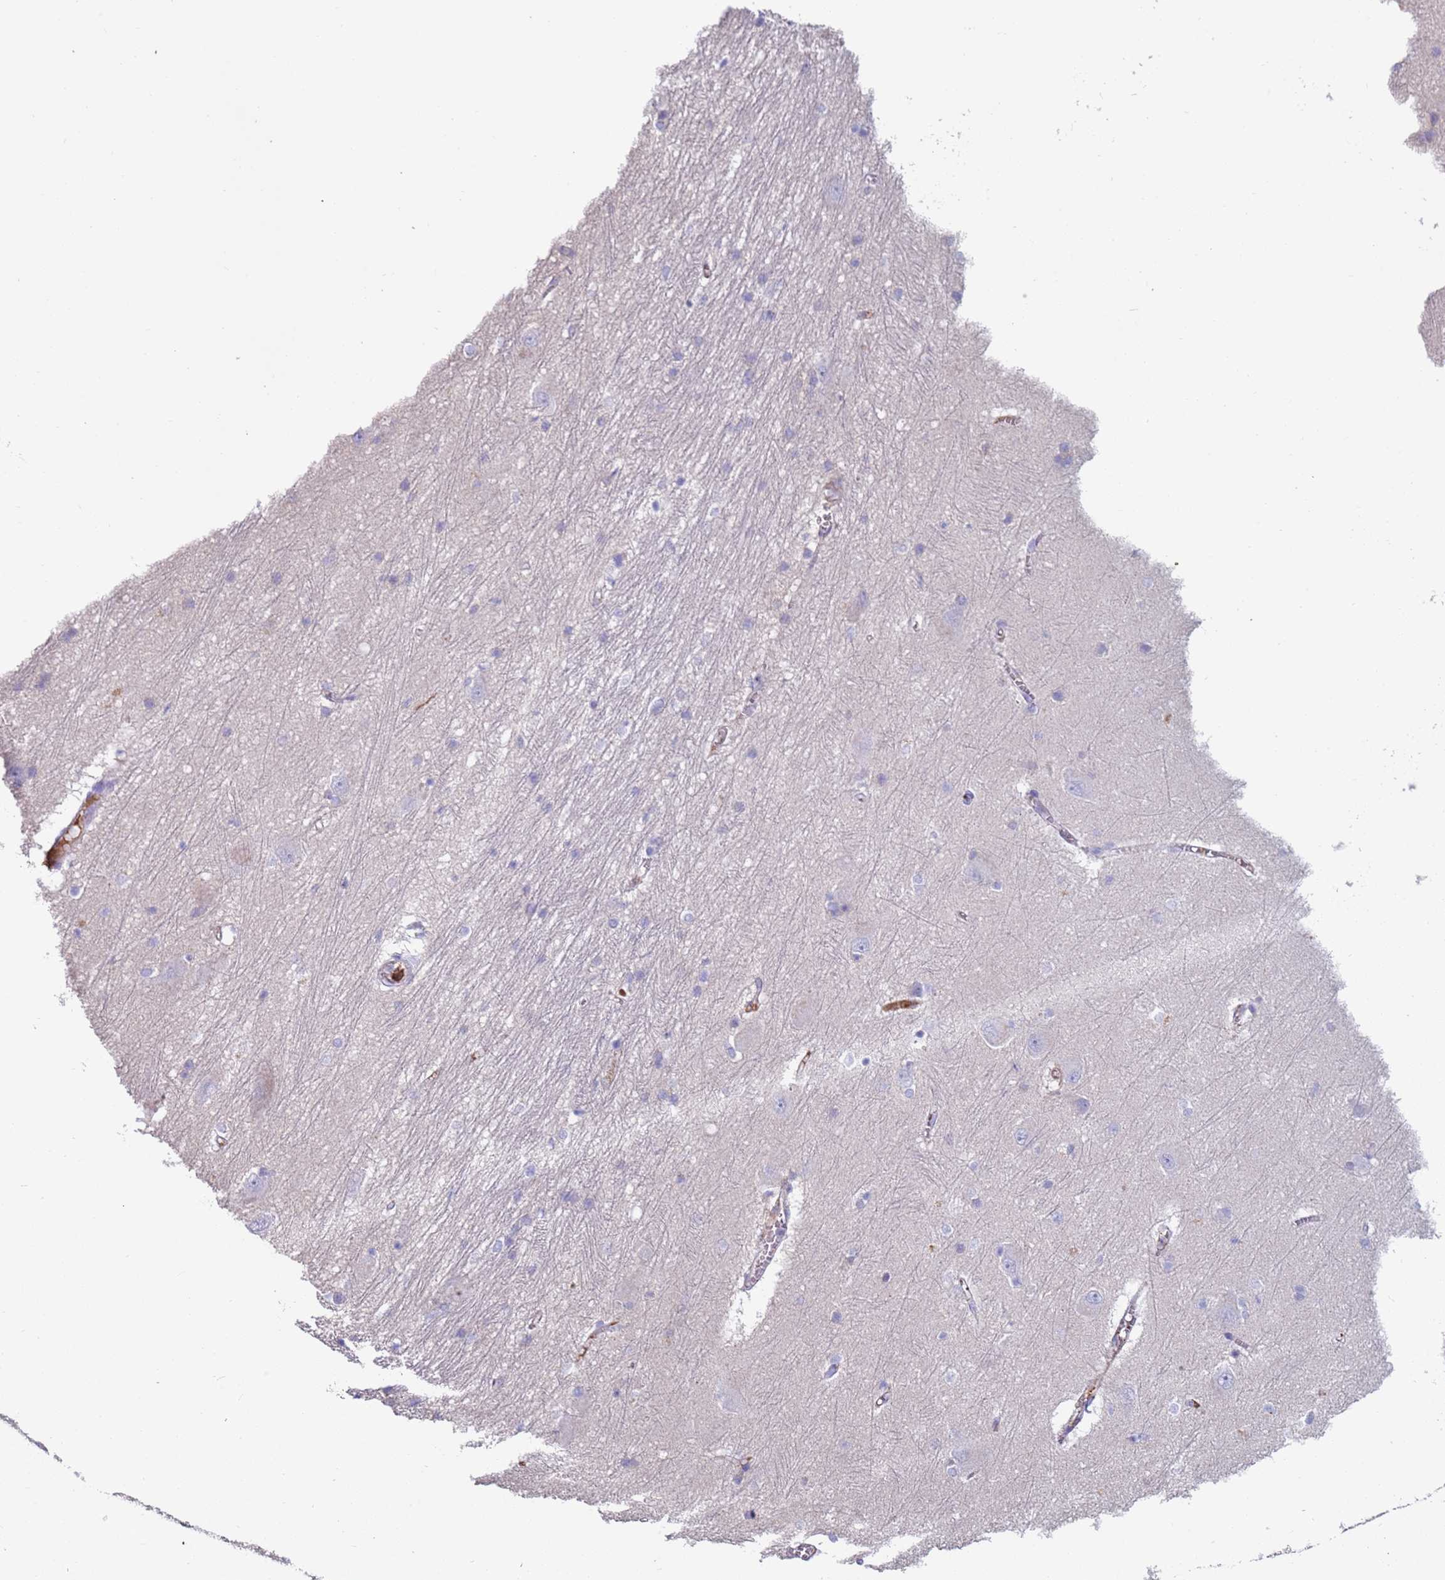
{"staining": {"intensity": "negative", "quantity": "none", "location": "none"}, "tissue": "caudate", "cell_type": "Glial cells", "image_type": "normal", "snomed": [{"axis": "morphology", "description": "Normal tissue, NOS"}, {"axis": "topography", "description": "Lateral ventricle wall"}], "caption": "Immunohistochemical staining of benign human caudate demonstrates no significant staining in glial cells.", "gene": "CYSLTR2", "patient": {"sex": "male", "age": 37}}